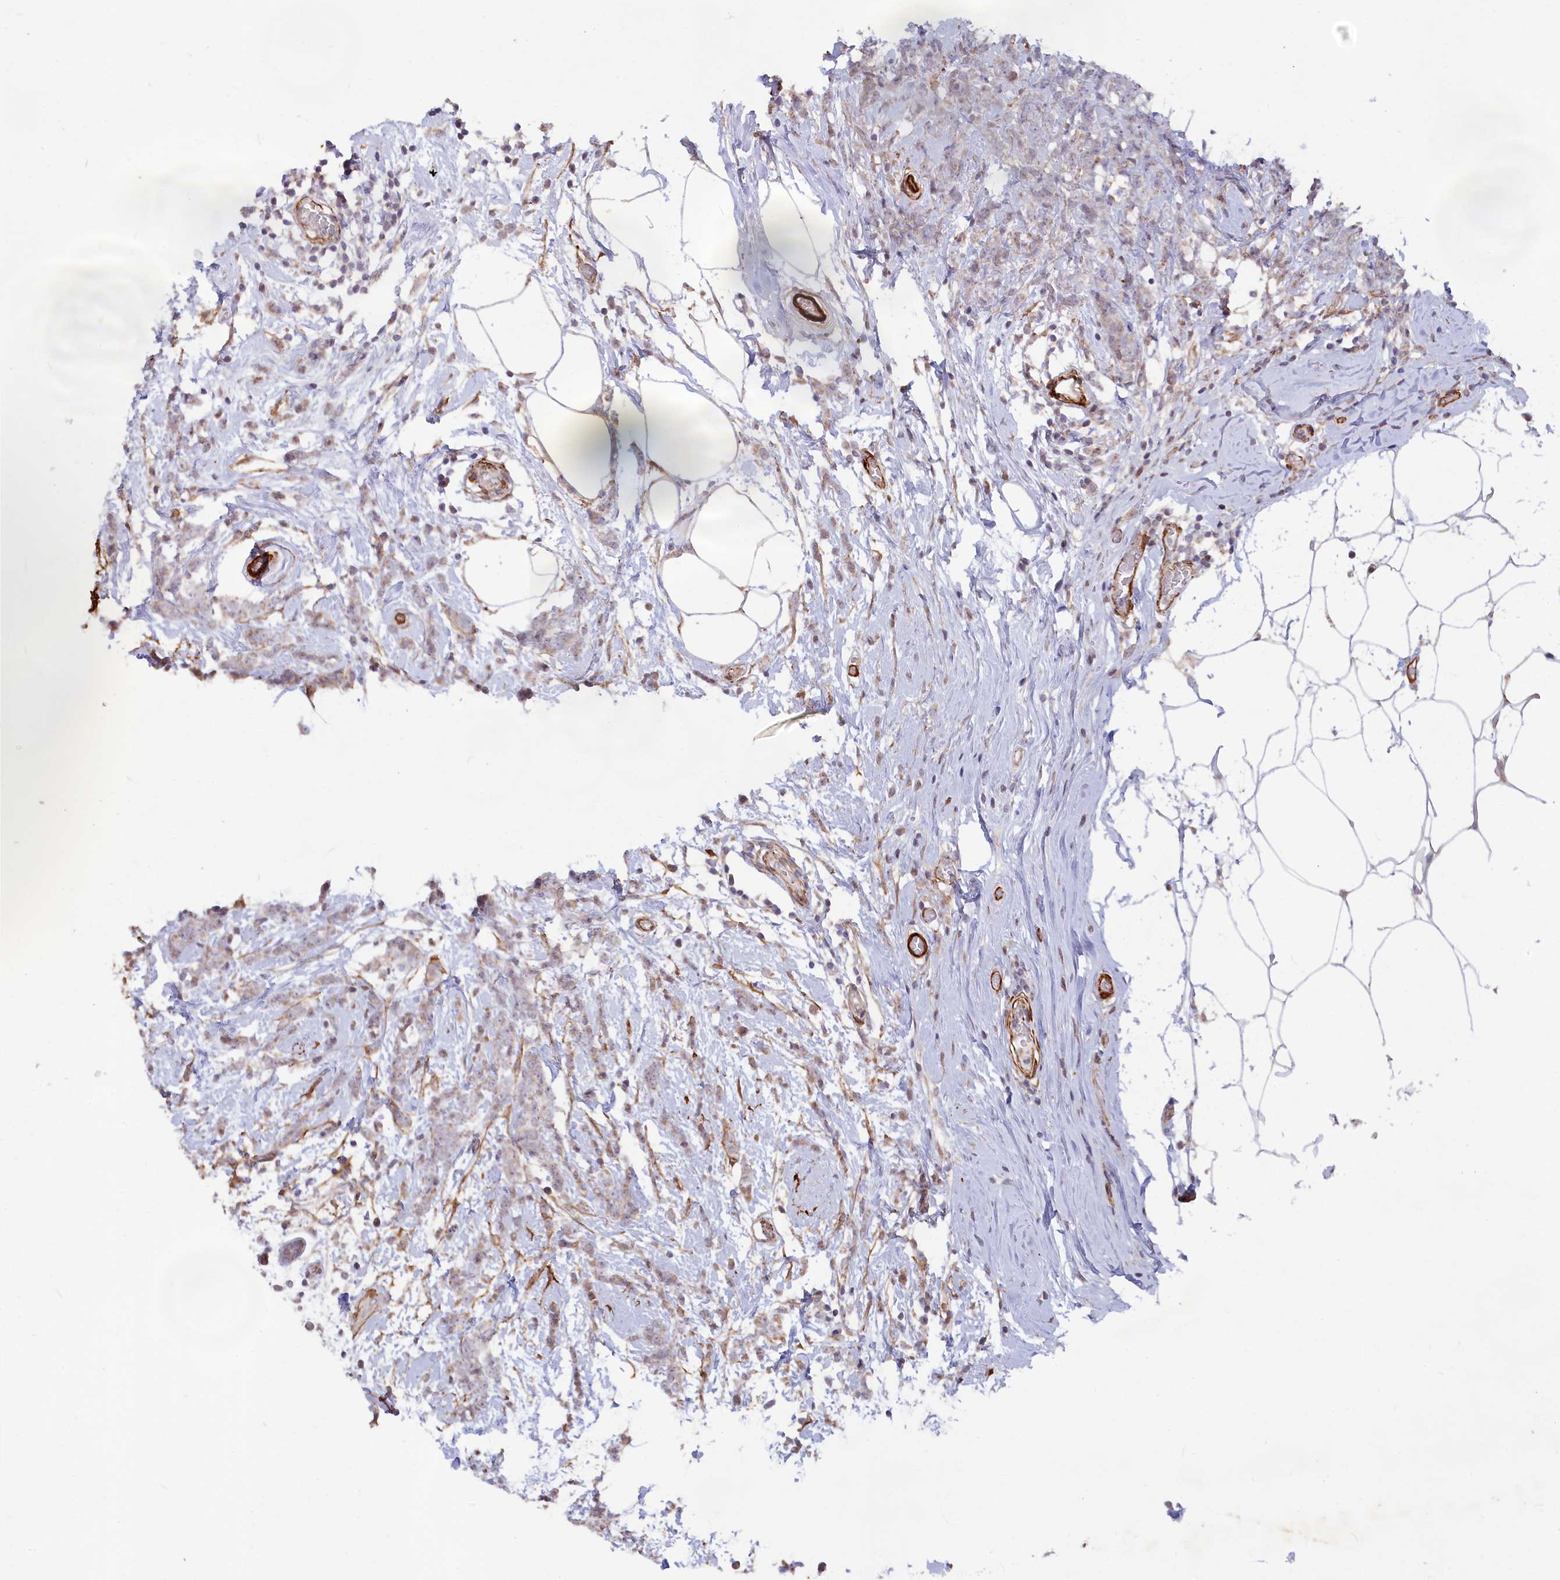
{"staining": {"intensity": "negative", "quantity": "none", "location": "none"}, "tissue": "breast cancer", "cell_type": "Tumor cells", "image_type": "cancer", "snomed": [{"axis": "morphology", "description": "Lobular carcinoma"}, {"axis": "topography", "description": "Breast"}], "caption": "Photomicrograph shows no significant protein staining in tumor cells of lobular carcinoma (breast).", "gene": "CCDC154", "patient": {"sex": "female", "age": 58}}